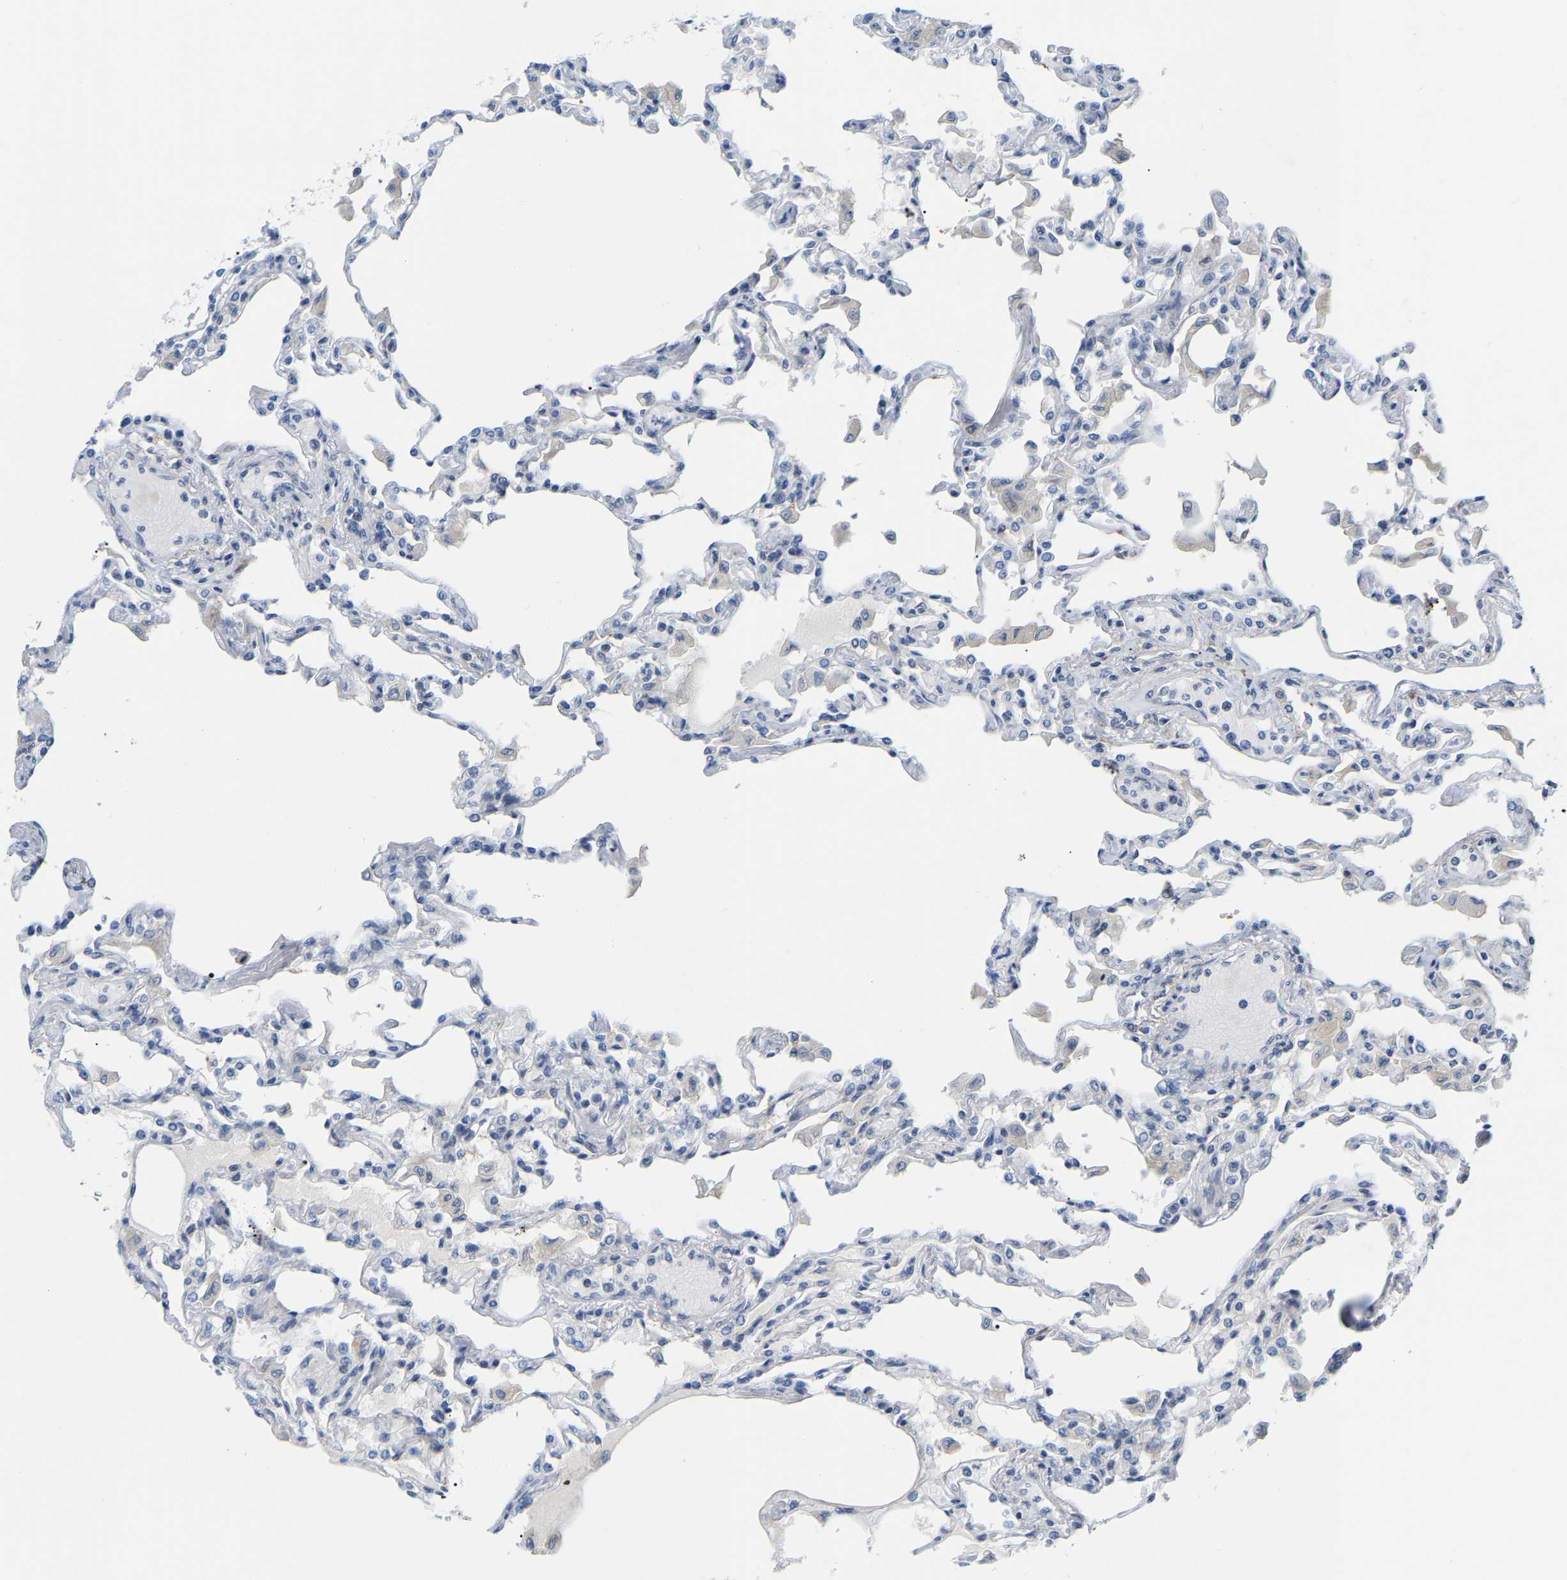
{"staining": {"intensity": "negative", "quantity": "none", "location": "none"}, "tissue": "lung", "cell_type": "Alveolar cells", "image_type": "normal", "snomed": [{"axis": "morphology", "description": "Normal tissue, NOS"}, {"axis": "topography", "description": "Bronchus"}, {"axis": "topography", "description": "Lung"}], "caption": "High power microscopy histopathology image of an immunohistochemistry photomicrograph of benign lung, revealing no significant staining in alveolar cells.", "gene": "ABTB2", "patient": {"sex": "female", "age": 49}}